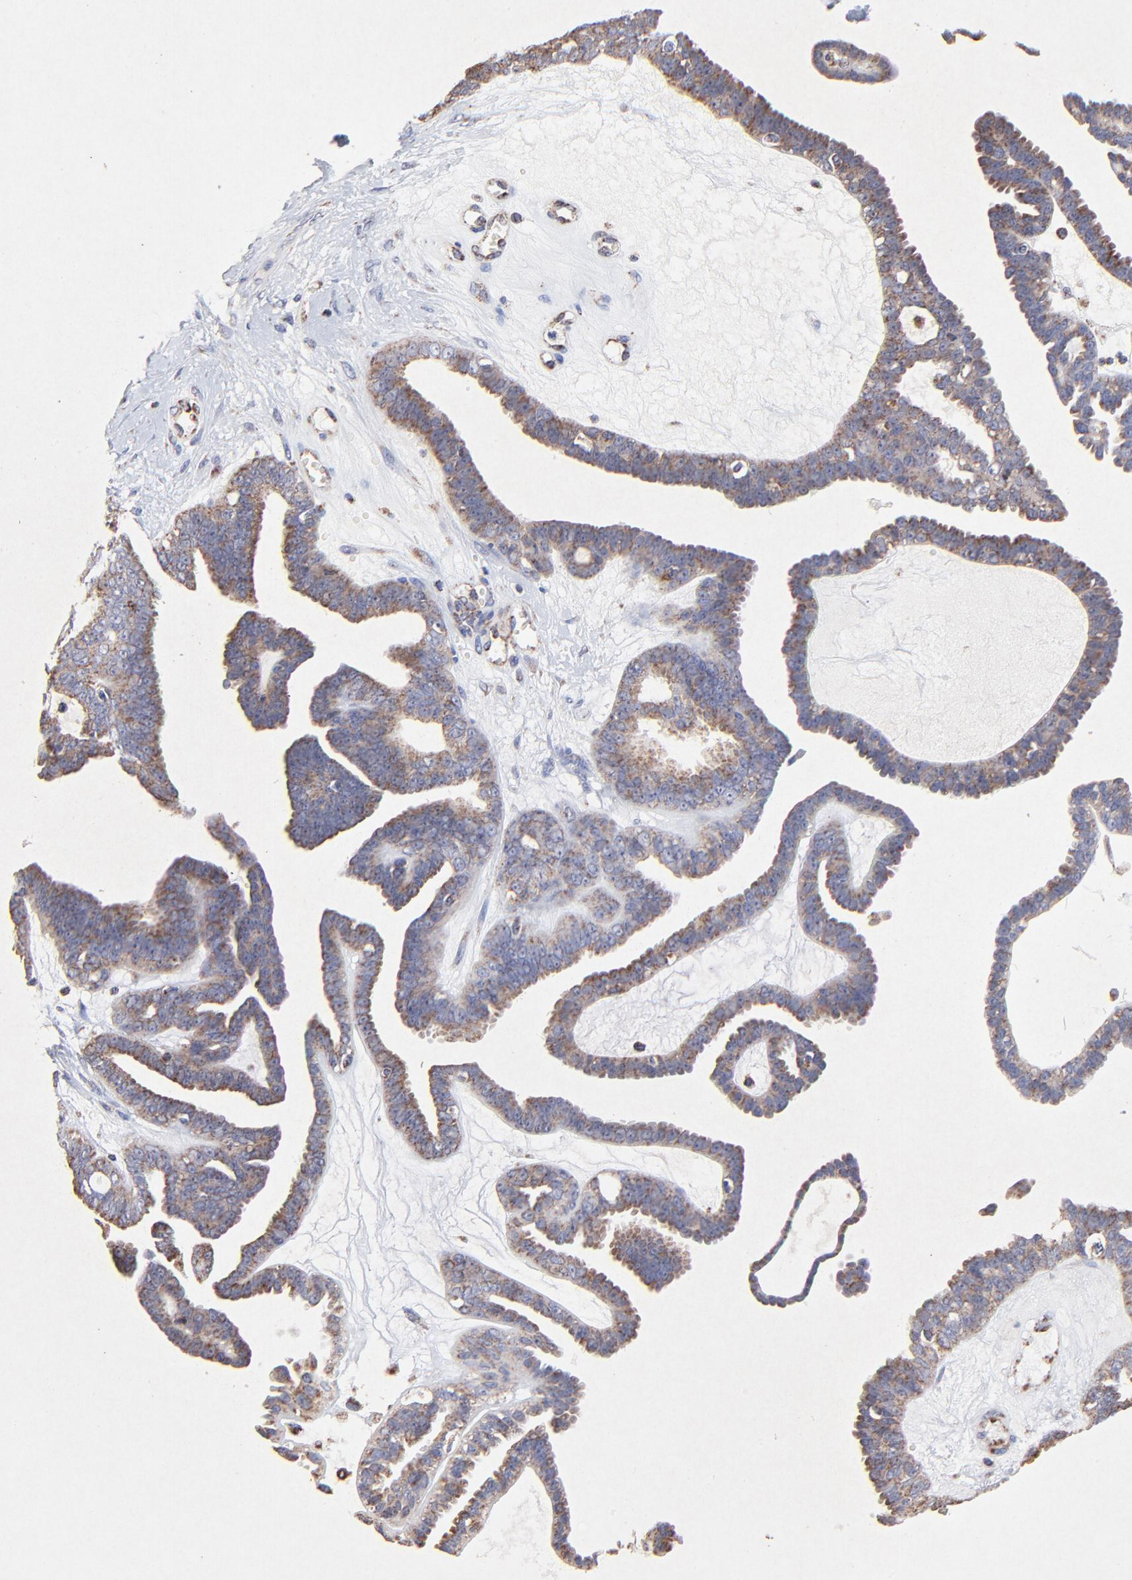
{"staining": {"intensity": "weak", "quantity": "25%-75%", "location": "cytoplasmic/membranous"}, "tissue": "ovarian cancer", "cell_type": "Tumor cells", "image_type": "cancer", "snomed": [{"axis": "morphology", "description": "Cystadenocarcinoma, serous, NOS"}, {"axis": "topography", "description": "Ovary"}], "caption": "A brown stain highlights weak cytoplasmic/membranous expression of a protein in human serous cystadenocarcinoma (ovarian) tumor cells.", "gene": "SSBP1", "patient": {"sex": "female", "age": 71}}